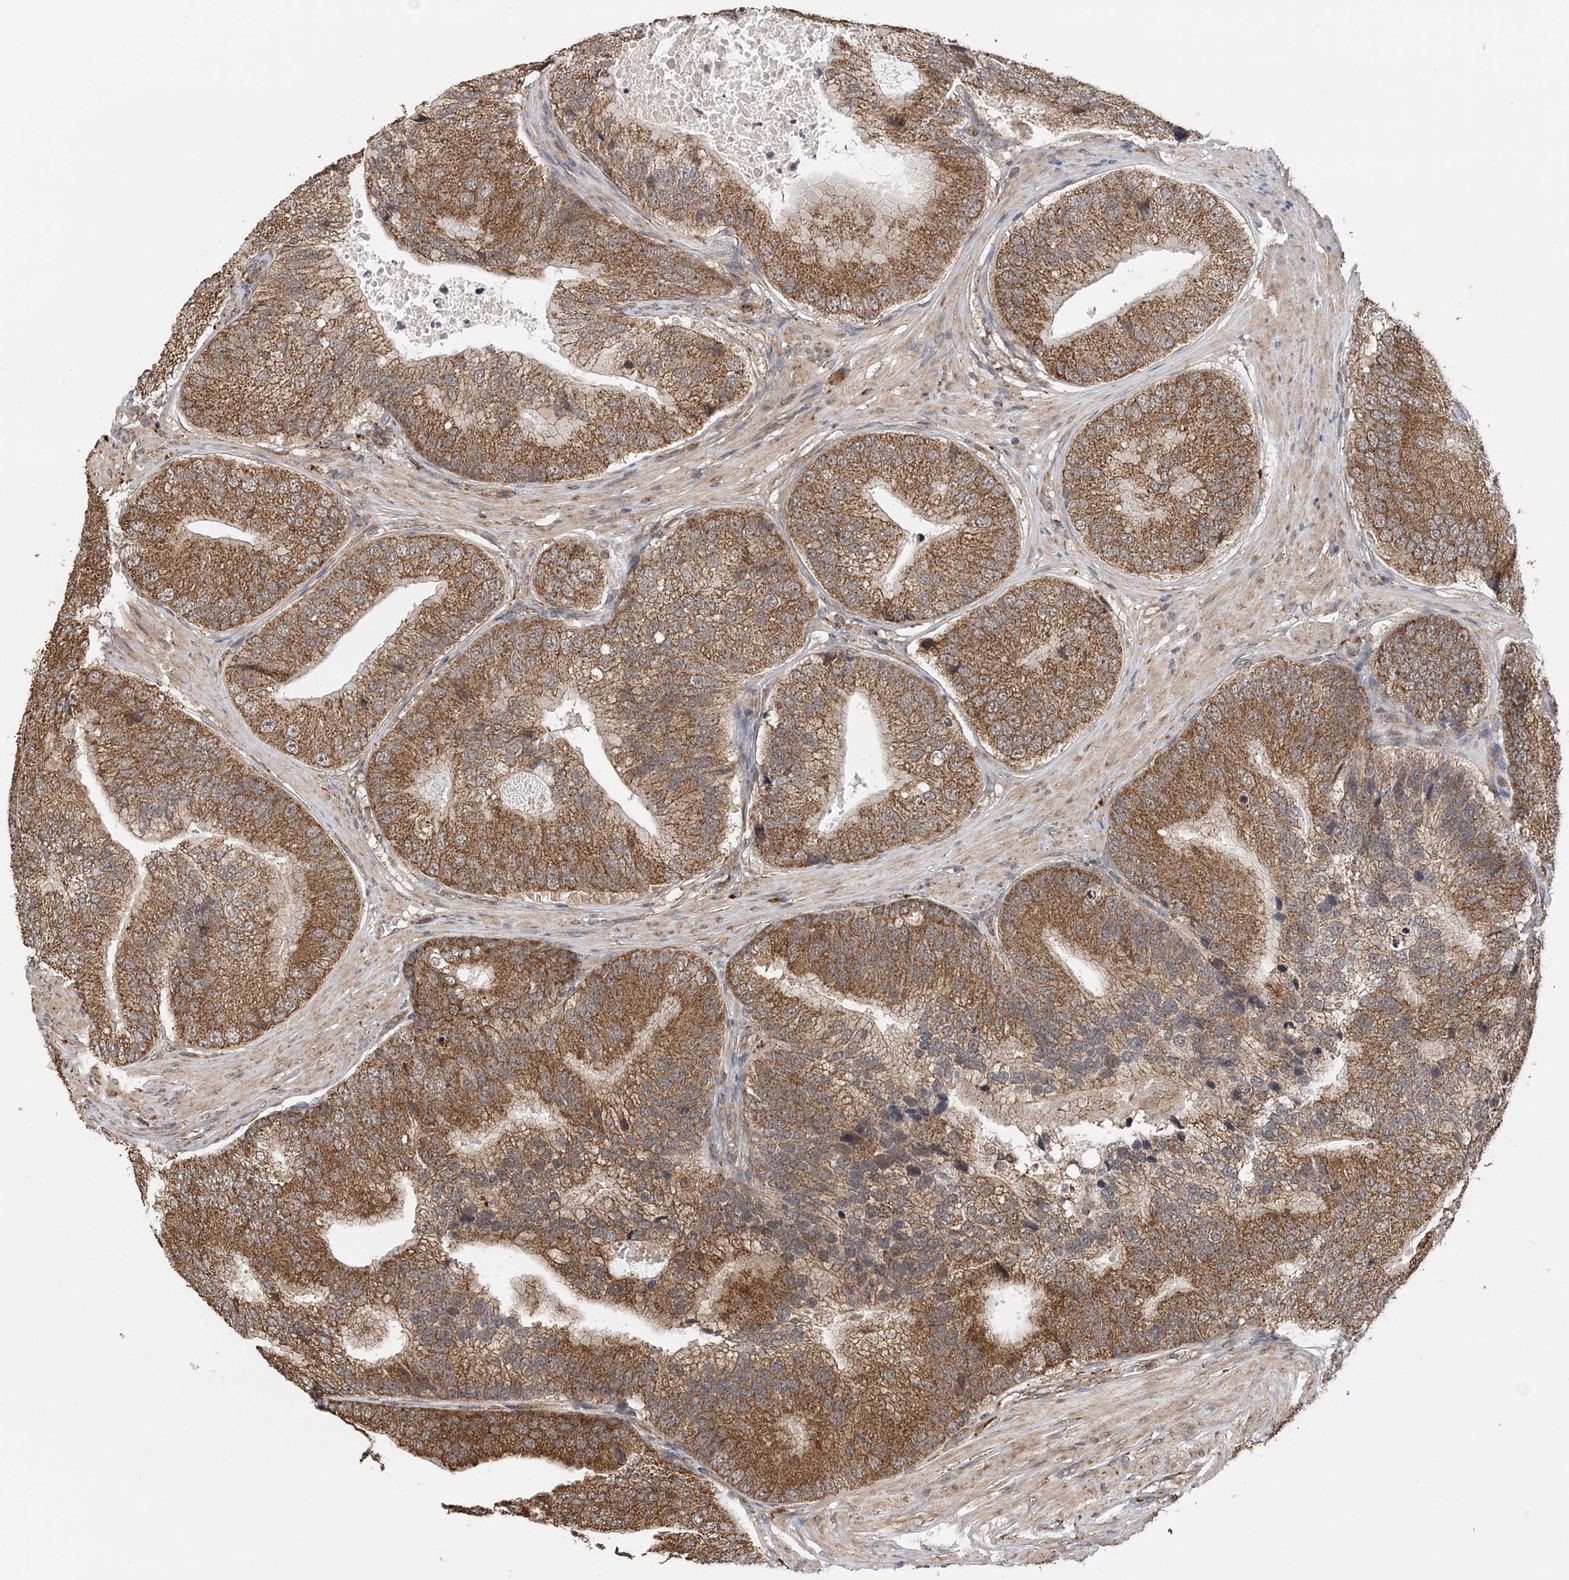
{"staining": {"intensity": "moderate", "quantity": ">75%", "location": "cytoplasmic/membranous"}, "tissue": "prostate cancer", "cell_type": "Tumor cells", "image_type": "cancer", "snomed": [{"axis": "morphology", "description": "Adenocarcinoma, High grade"}, {"axis": "topography", "description": "Prostate"}], "caption": "Human high-grade adenocarcinoma (prostate) stained for a protein (brown) exhibits moderate cytoplasmic/membranous positive expression in about >75% of tumor cells.", "gene": "PCBP1", "patient": {"sex": "male", "age": 70}}